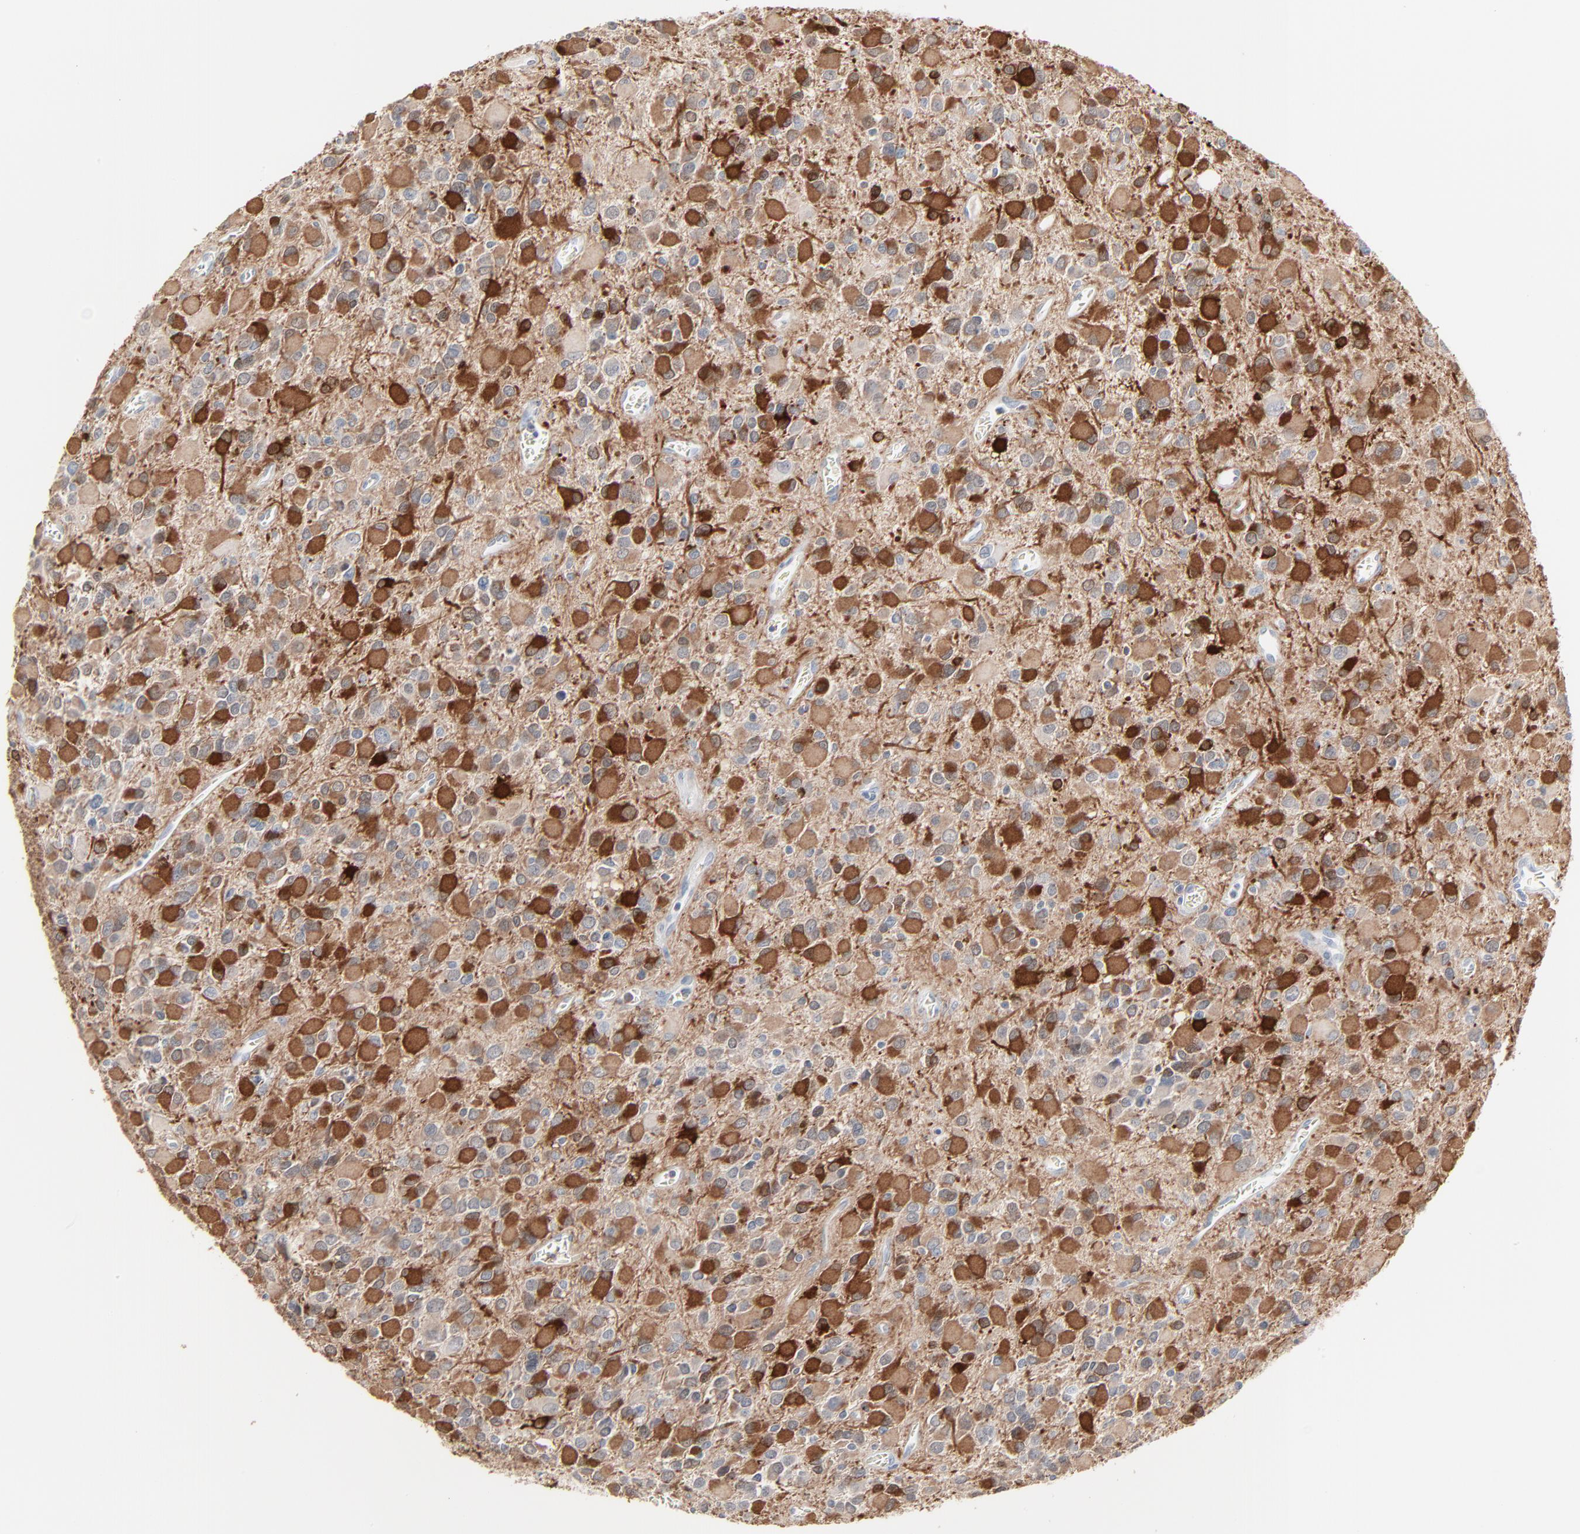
{"staining": {"intensity": "strong", "quantity": "25%-75%", "location": "cytoplasmic/membranous,nuclear"}, "tissue": "glioma", "cell_type": "Tumor cells", "image_type": "cancer", "snomed": [{"axis": "morphology", "description": "Glioma, malignant, Low grade"}, {"axis": "topography", "description": "Brain"}], "caption": "Immunohistochemistry (DAB (3,3'-diaminobenzidine)) staining of human malignant low-grade glioma exhibits strong cytoplasmic/membranous and nuclear protein expression in approximately 25%-75% of tumor cells. The staining was performed using DAB, with brown indicating positive protein expression. Nuclei are stained blue with hematoxylin.", "gene": "PHGDH", "patient": {"sex": "male", "age": 42}}